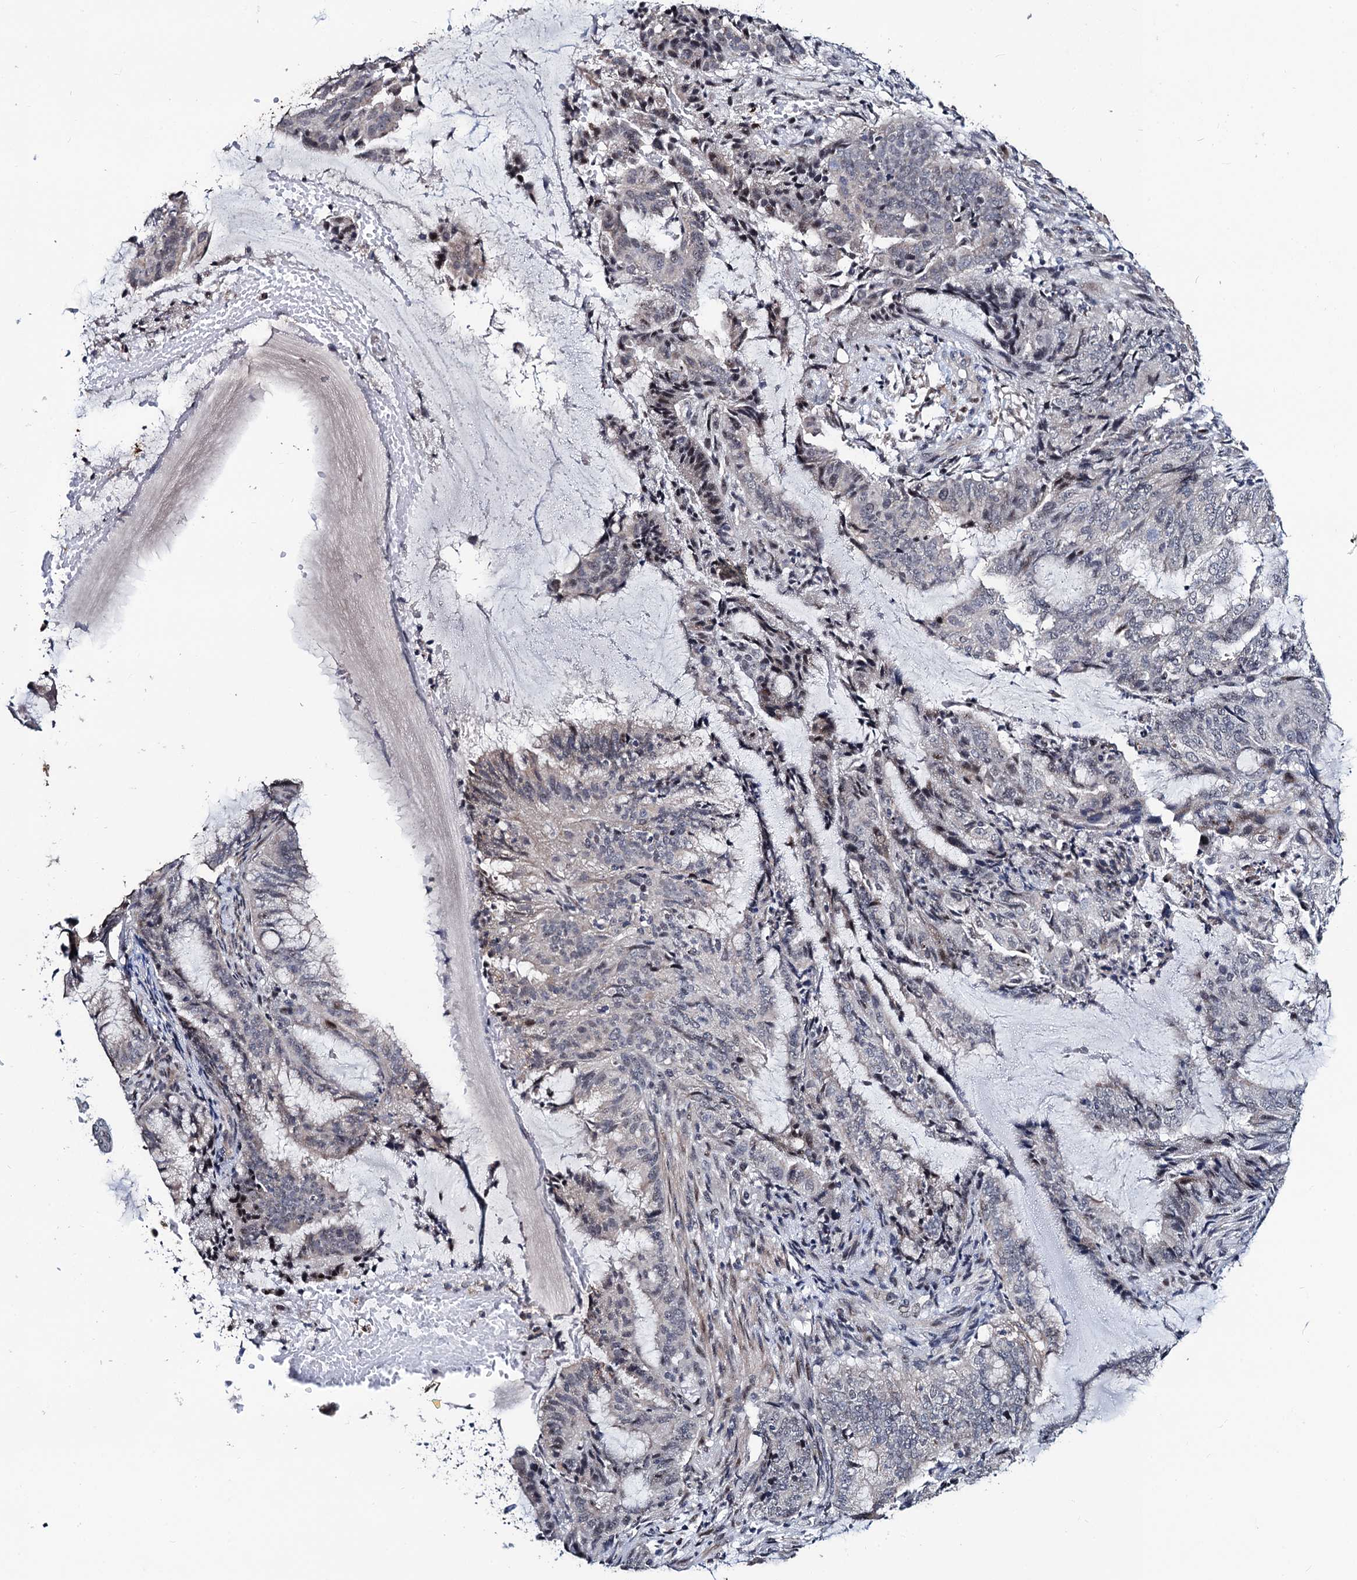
{"staining": {"intensity": "weak", "quantity": "<25%", "location": "nuclear"}, "tissue": "endometrial cancer", "cell_type": "Tumor cells", "image_type": "cancer", "snomed": [{"axis": "morphology", "description": "Adenocarcinoma, NOS"}, {"axis": "topography", "description": "Endometrium"}], "caption": "Human adenocarcinoma (endometrial) stained for a protein using immunohistochemistry (IHC) reveals no positivity in tumor cells.", "gene": "FAM222A", "patient": {"sex": "female", "age": 51}}